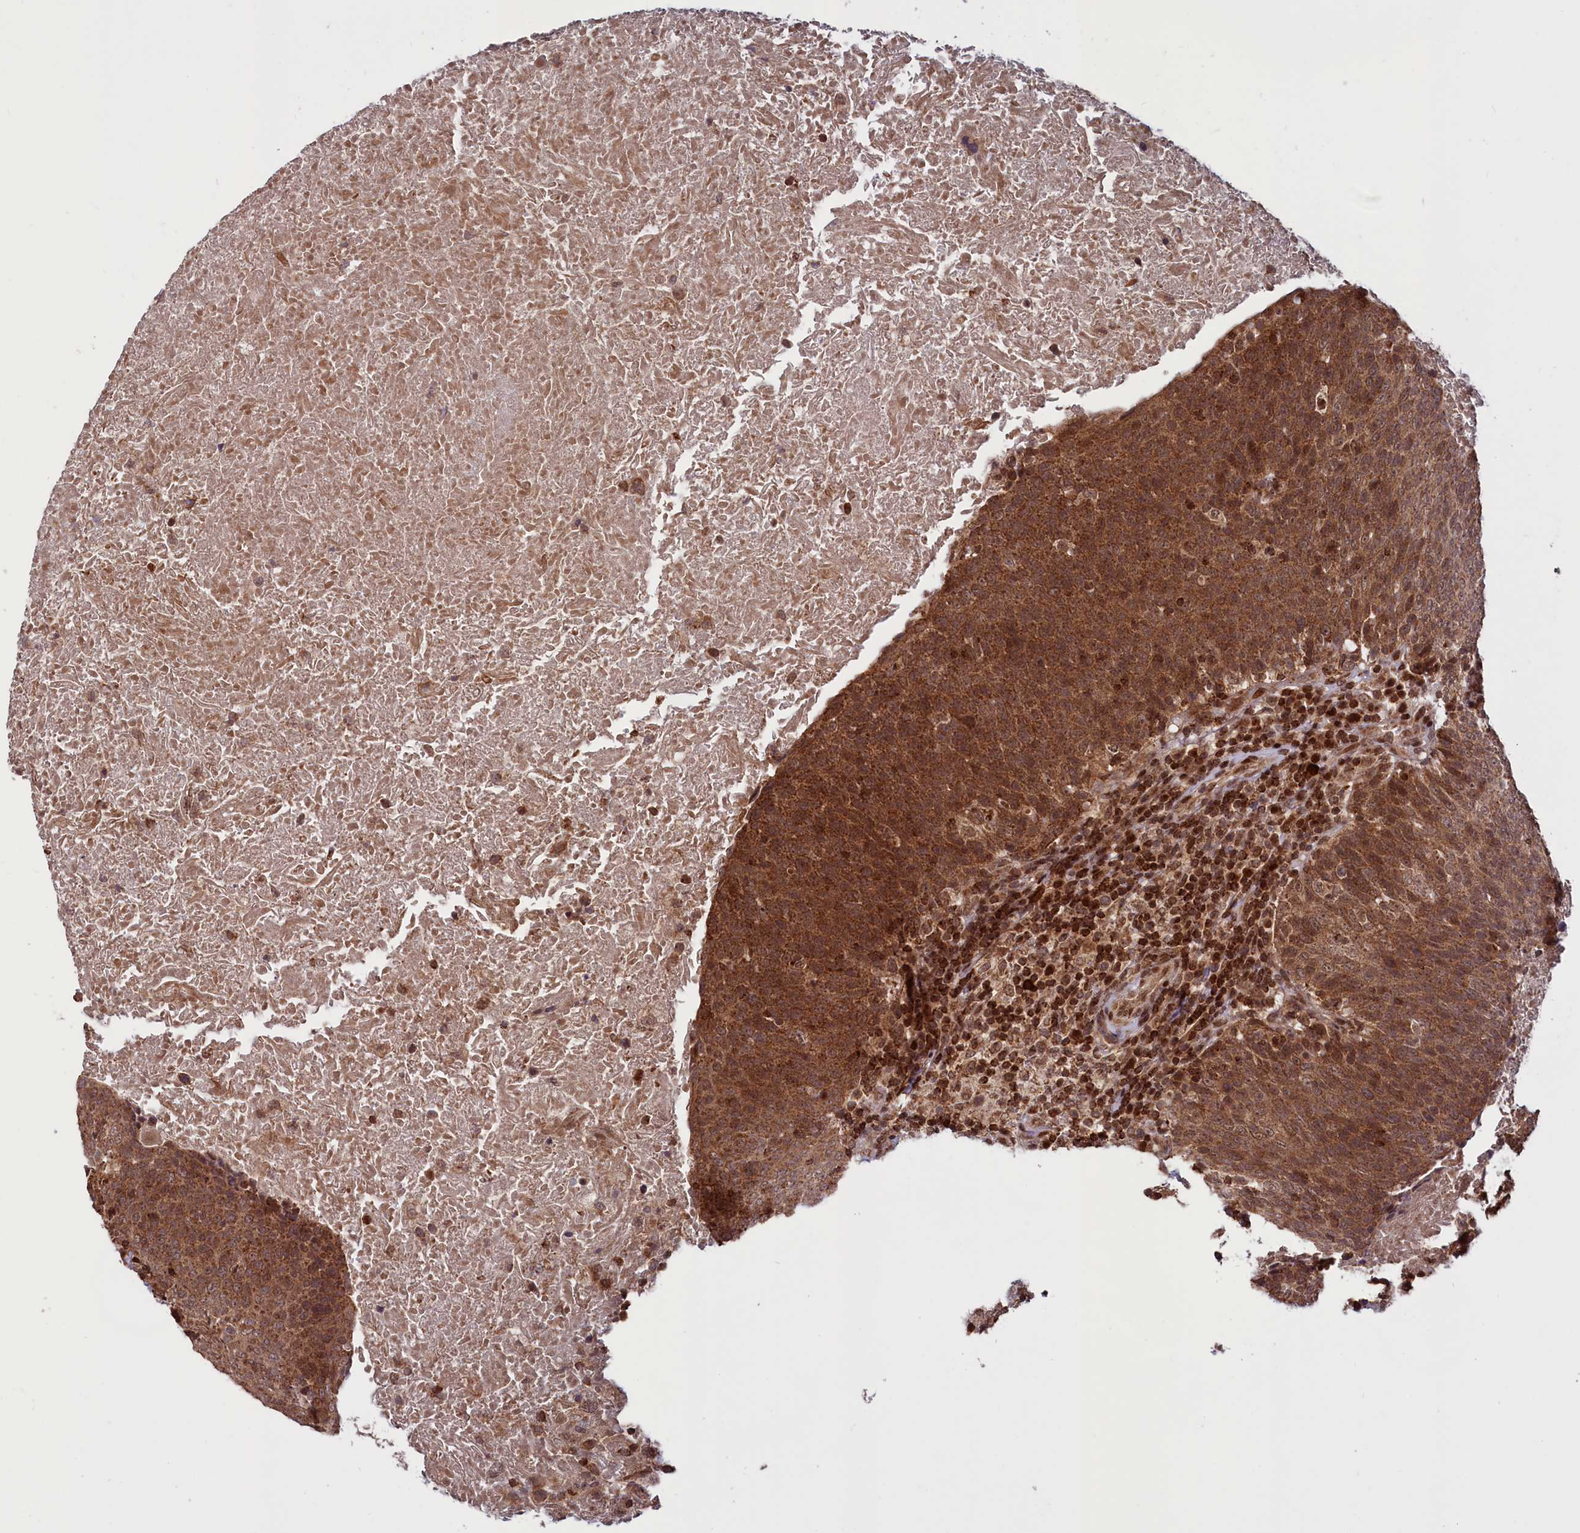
{"staining": {"intensity": "strong", "quantity": ">75%", "location": "cytoplasmic/membranous,nuclear"}, "tissue": "head and neck cancer", "cell_type": "Tumor cells", "image_type": "cancer", "snomed": [{"axis": "morphology", "description": "Squamous cell carcinoma, NOS"}, {"axis": "morphology", "description": "Squamous cell carcinoma, metastatic, NOS"}, {"axis": "topography", "description": "Lymph node"}, {"axis": "topography", "description": "Head-Neck"}], "caption": "A micrograph showing strong cytoplasmic/membranous and nuclear staining in approximately >75% of tumor cells in squamous cell carcinoma (head and neck), as visualized by brown immunohistochemical staining.", "gene": "PHC3", "patient": {"sex": "male", "age": 62}}